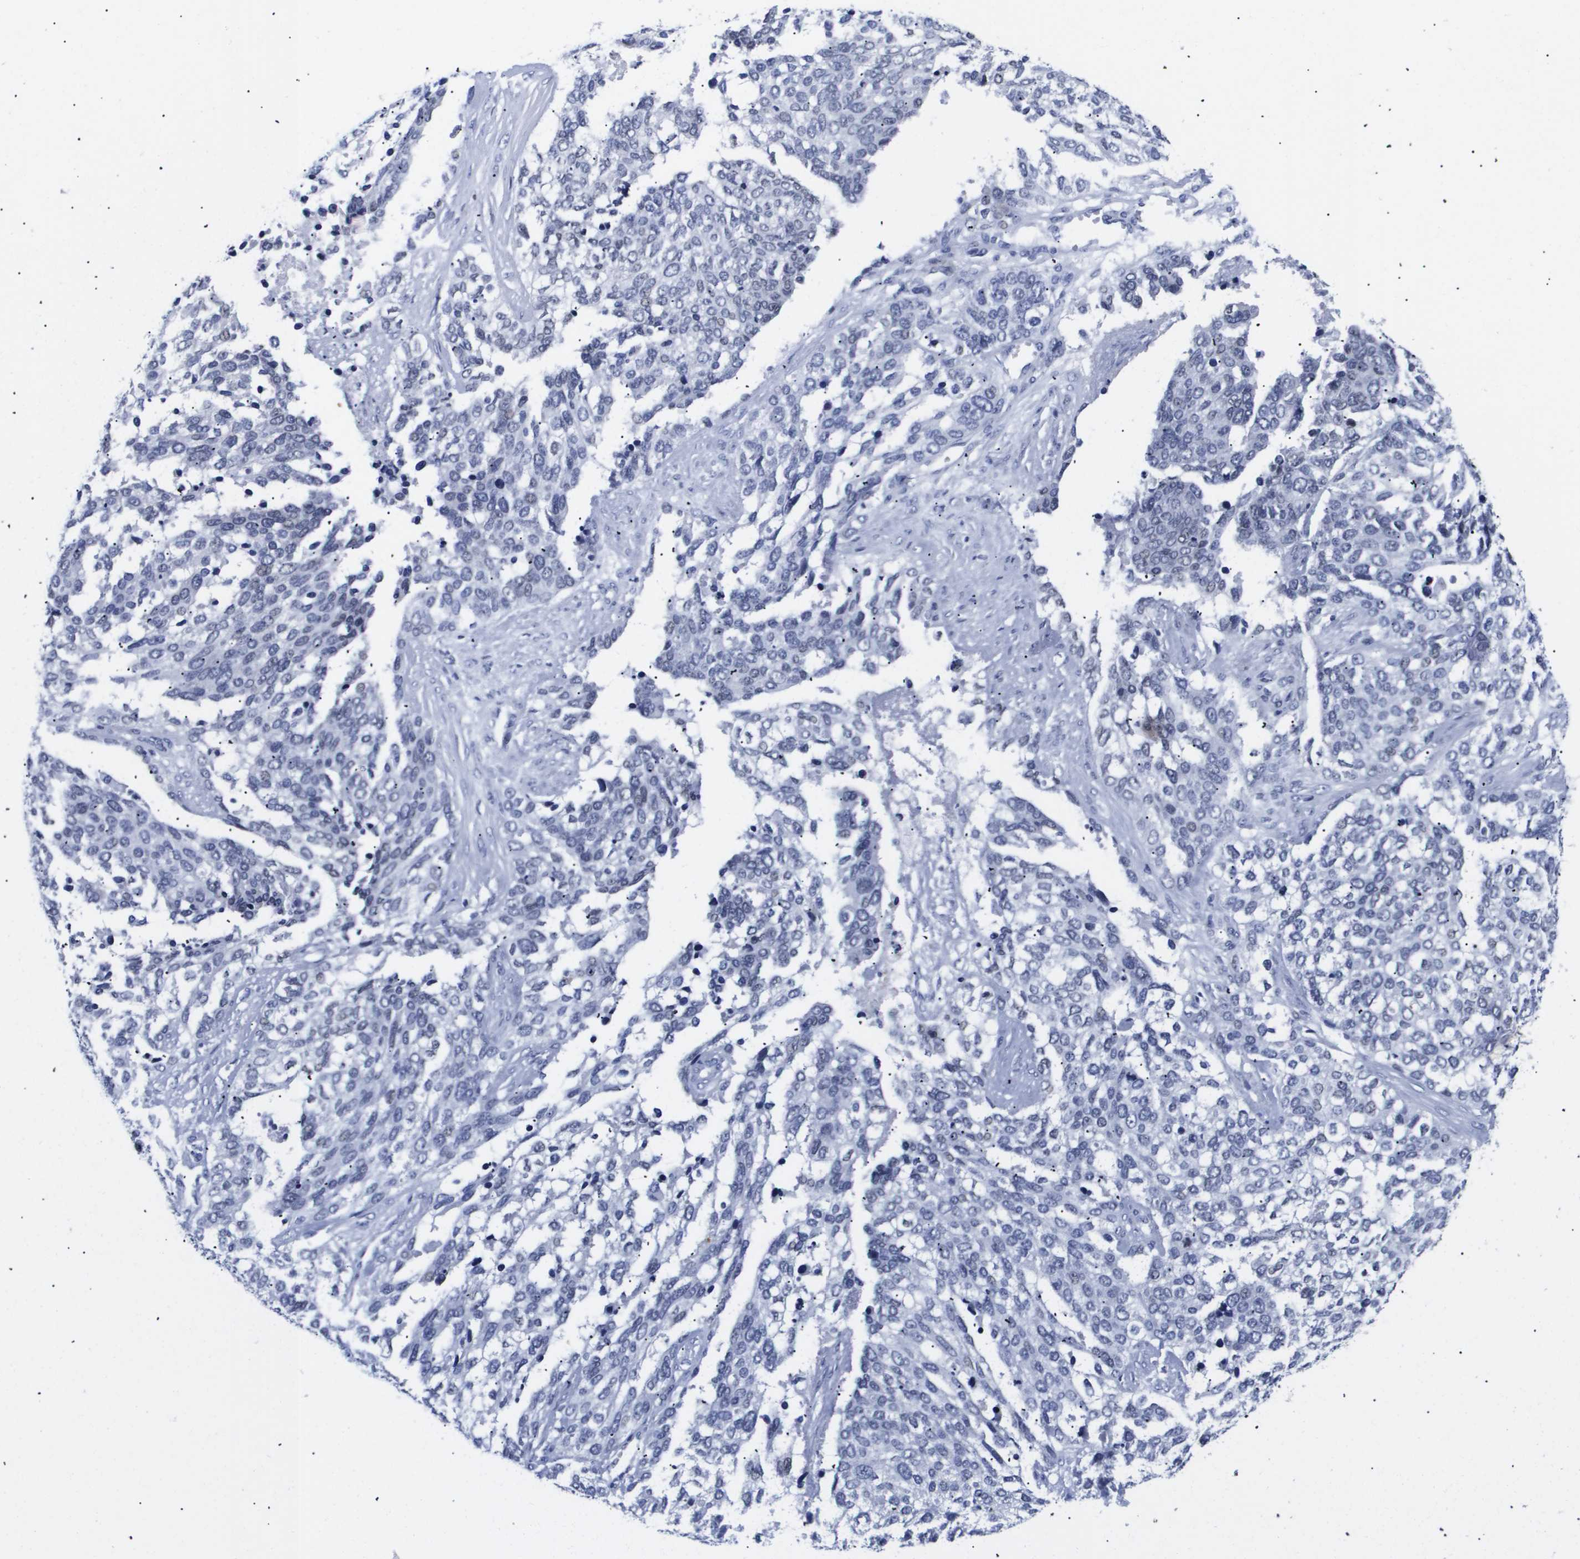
{"staining": {"intensity": "negative", "quantity": "none", "location": "none"}, "tissue": "ovarian cancer", "cell_type": "Tumor cells", "image_type": "cancer", "snomed": [{"axis": "morphology", "description": "Cystadenocarcinoma, serous, NOS"}, {"axis": "topography", "description": "Ovary"}], "caption": "The image demonstrates no significant expression in tumor cells of ovarian cancer (serous cystadenocarcinoma).", "gene": "SHD", "patient": {"sex": "female", "age": 44}}